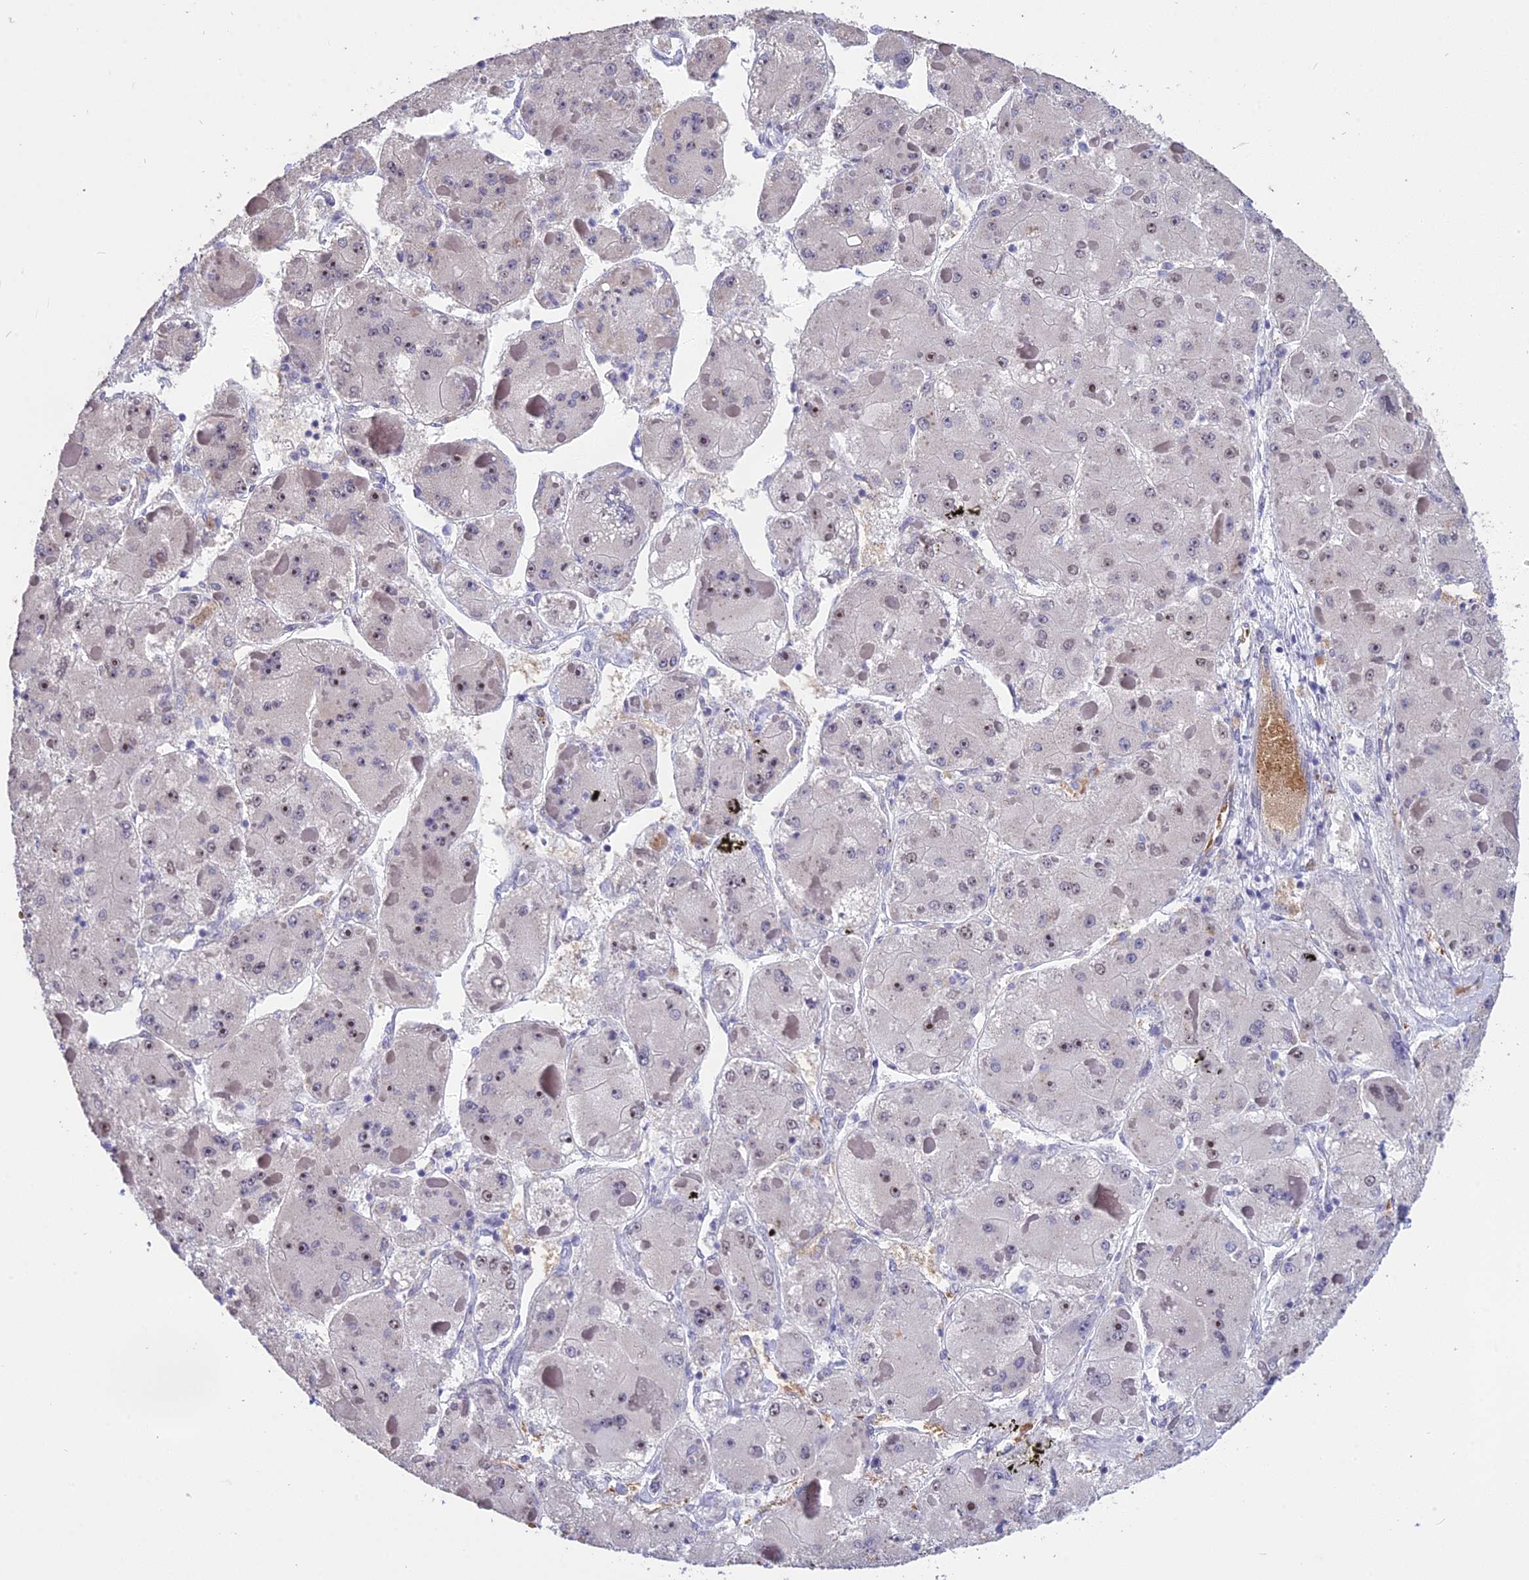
{"staining": {"intensity": "weak", "quantity": "25%-75%", "location": "nuclear"}, "tissue": "liver cancer", "cell_type": "Tumor cells", "image_type": "cancer", "snomed": [{"axis": "morphology", "description": "Carcinoma, Hepatocellular, NOS"}, {"axis": "topography", "description": "Liver"}], "caption": "A low amount of weak nuclear positivity is seen in approximately 25%-75% of tumor cells in hepatocellular carcinoma (liver) tissue. Immunohistochemistry stains the protein of interest in brown and the nuclei are stained blue.", "gene": "KNOP1", "patient": {"sex": "female", "age": 73}}